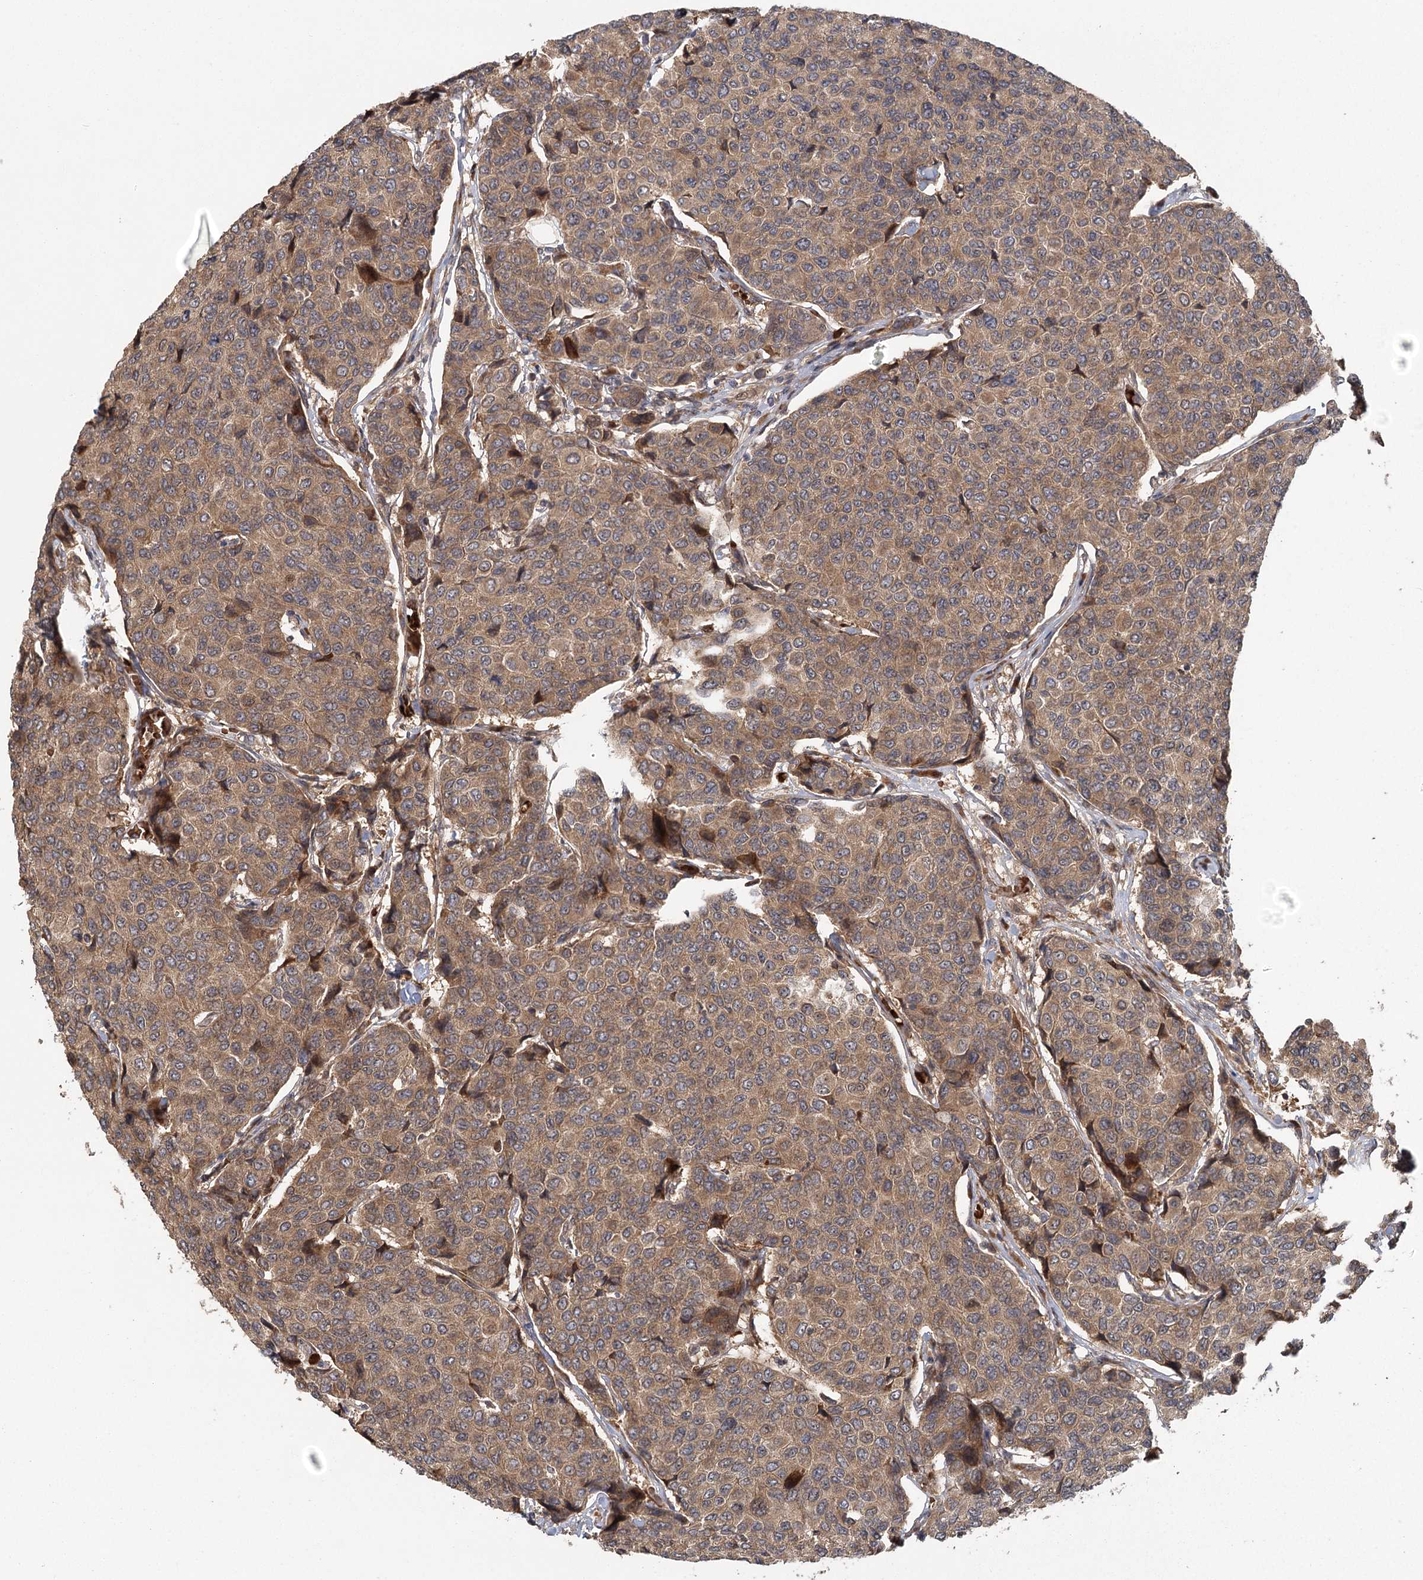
{"staining": {"intensity": "moderate", "quantity": ">75%", "location": "cytoplasmic/membranous"}, "tissue": "breast cancer", "cell_type": "Tumor cells", "image_type": "cancer", "snomed": [{"axis": "morphology", "description": "Duct carcinoma"}, {"axis": "topography", "description": "Breast"}], "caption": "Immunohistochemical staining of human breast cancer displays medium levels of moderate cytoplasmic/membranous expression in approximately >75% of tumor cells. (brown staining indicates protein expression, while blue staining denotes nuclei).", "gene": "RAPGEF6", "patient": {"sex": "female", "age": 55}}